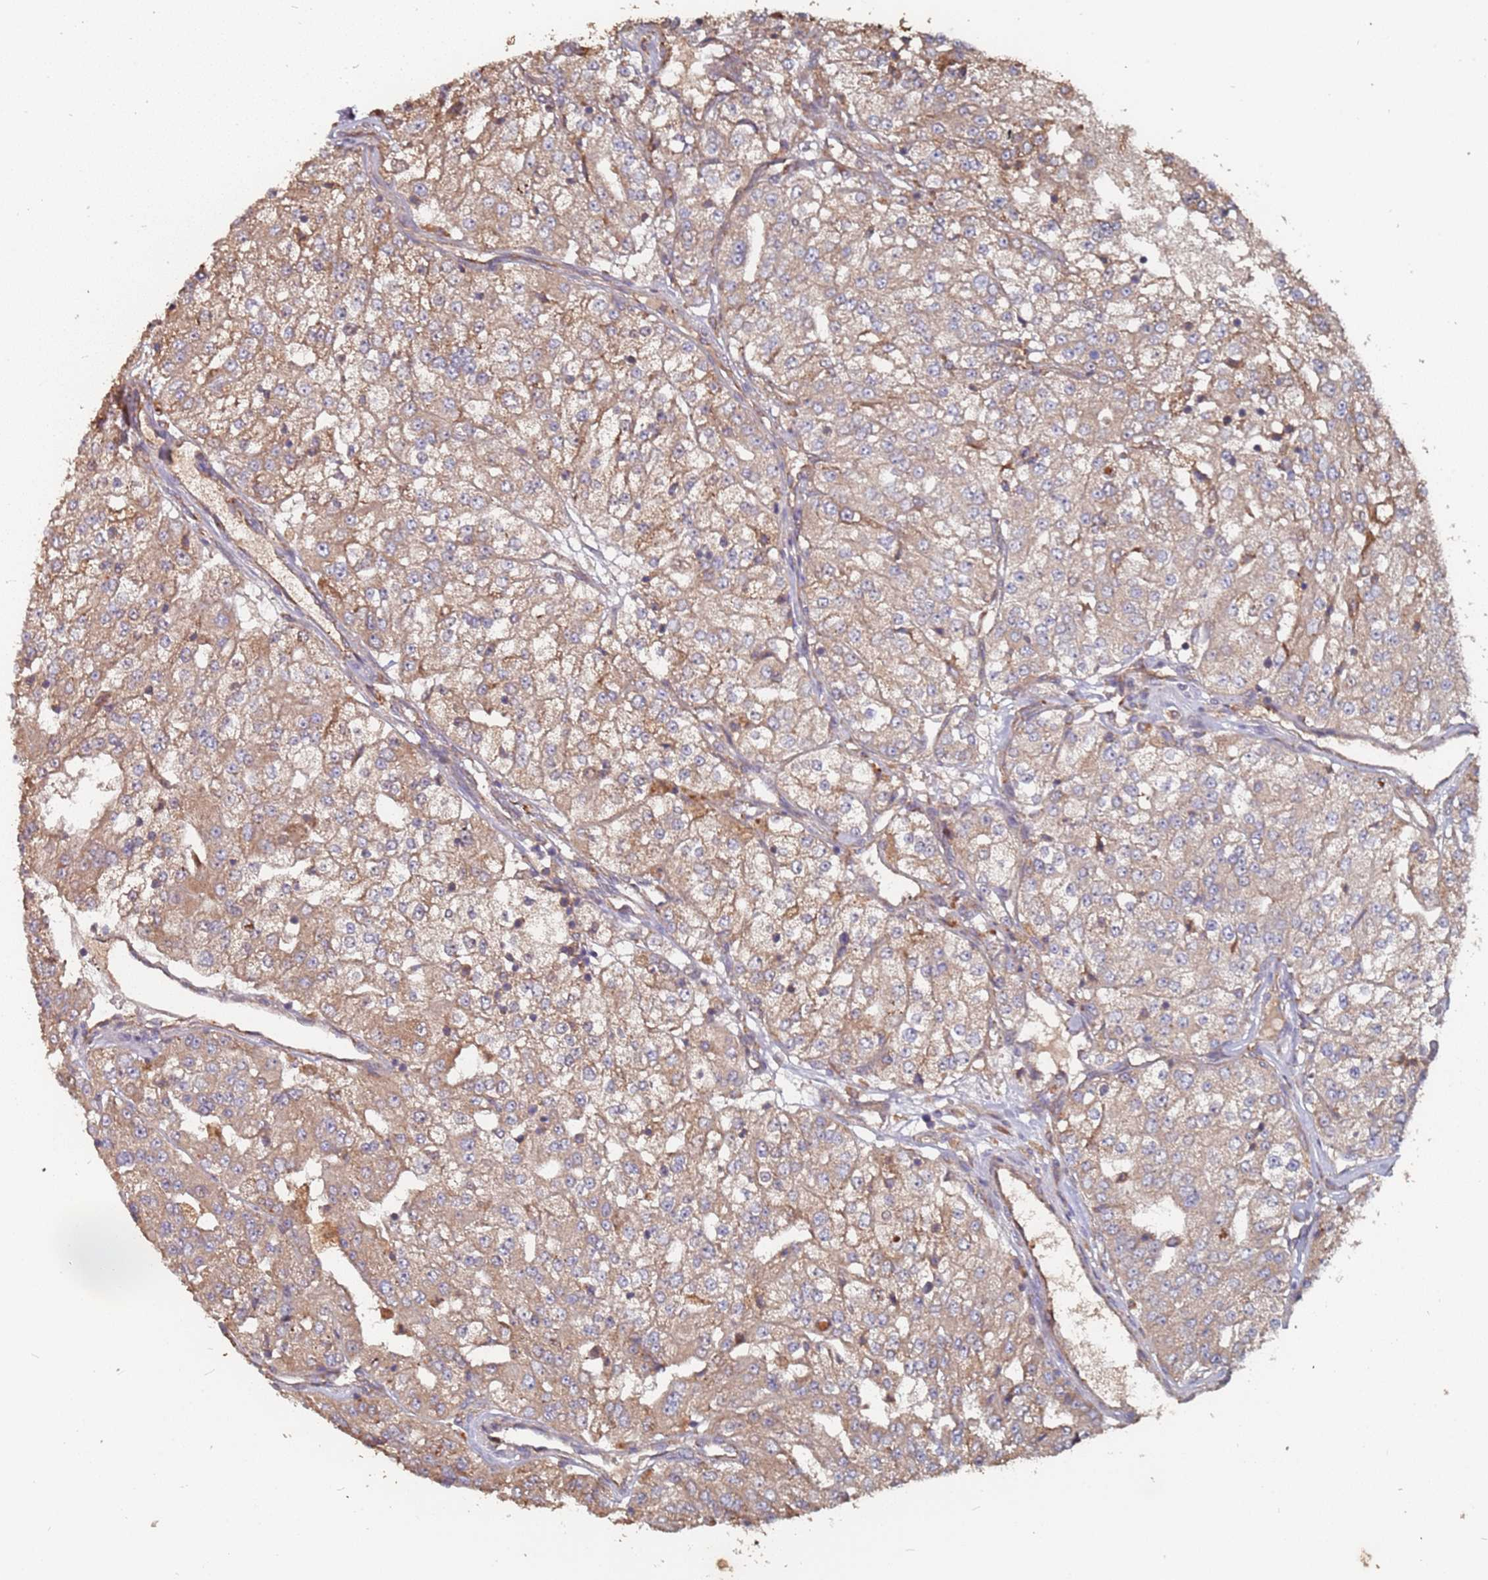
{"staining": {"intensity": "moderate", "quantity": ">75%", "location": "cytoplasmic/membranous"}, "tissue": "renal cancer", "cell_type": "Tumor cells", "image_type": "cancer", "snomed": [{"axis": "morphology", "description": "Adenocarcinoma, NOS"}, {"axis": "topography", "description": "Kidney"}], "caption": "Renal adenocarcinoma stained with DAB immunohistochemistry reveals medium levels of moderate cytoplasmic/membranous positivity in approximately >75% of tumor cells.", "gene": "ATG5", "patient": {"sex": "female", "age": 63}}